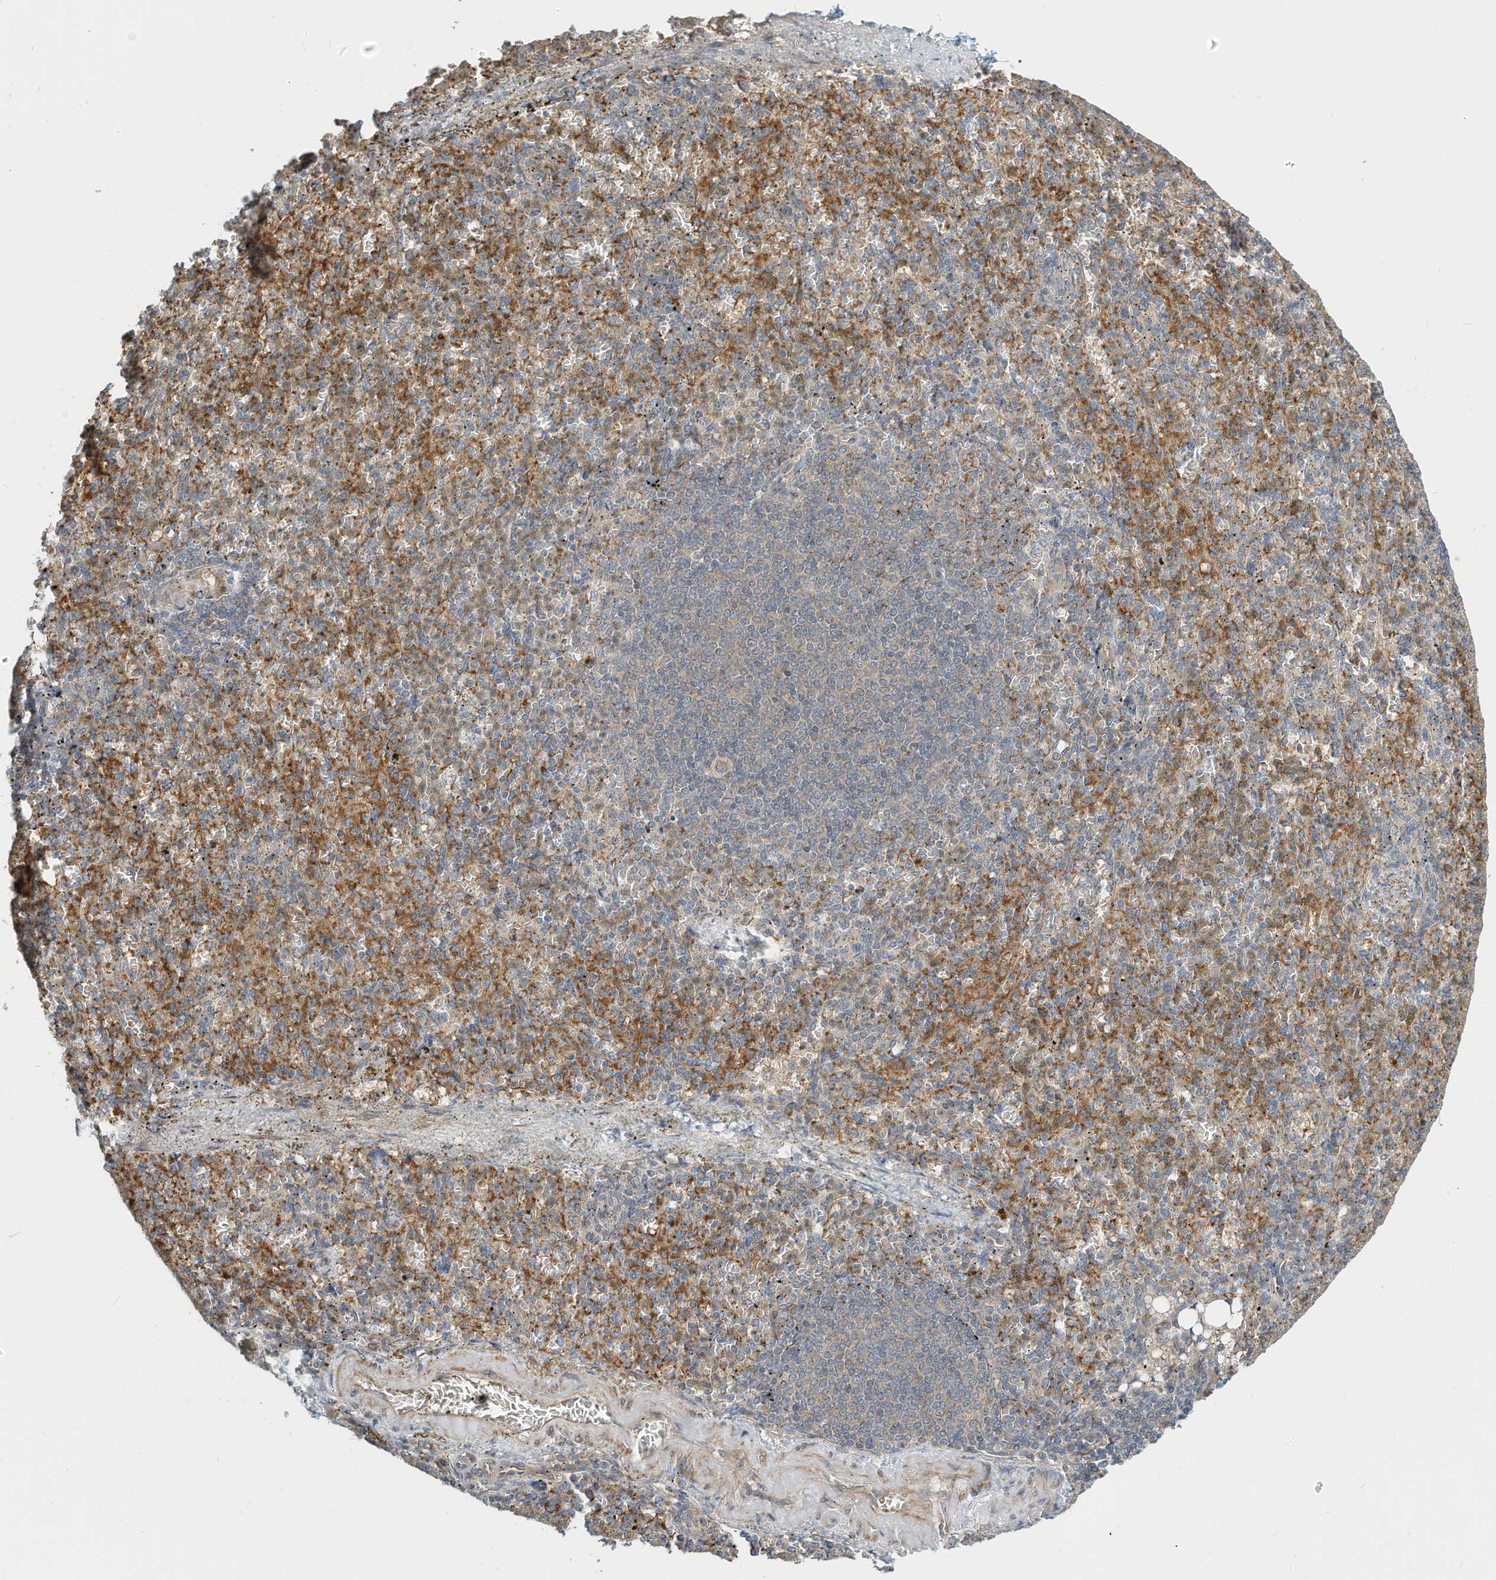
{"staining": {"intensity": "moderate", "quantity": "25%-75%", "location": "cytoplasmic/membranous"}, "tissue": "spleen", "cell_type": "Cells in red pulp", "image_type": "normal", "snomed": [{"axis": "morphology", "description": "Normal tissue, NOS"}, {"axis": "topography", "description": "Spleen"}], "caption": "A brown stain highlights moderate cytoplasmic/membranous positivity of a protein in cells in red pulp of unremarkable spleen. The protein is shown in brown color, while the nuclei are stained blue.", "gene": "OFD1", "patient": {"sex": "female", "age": 74}}